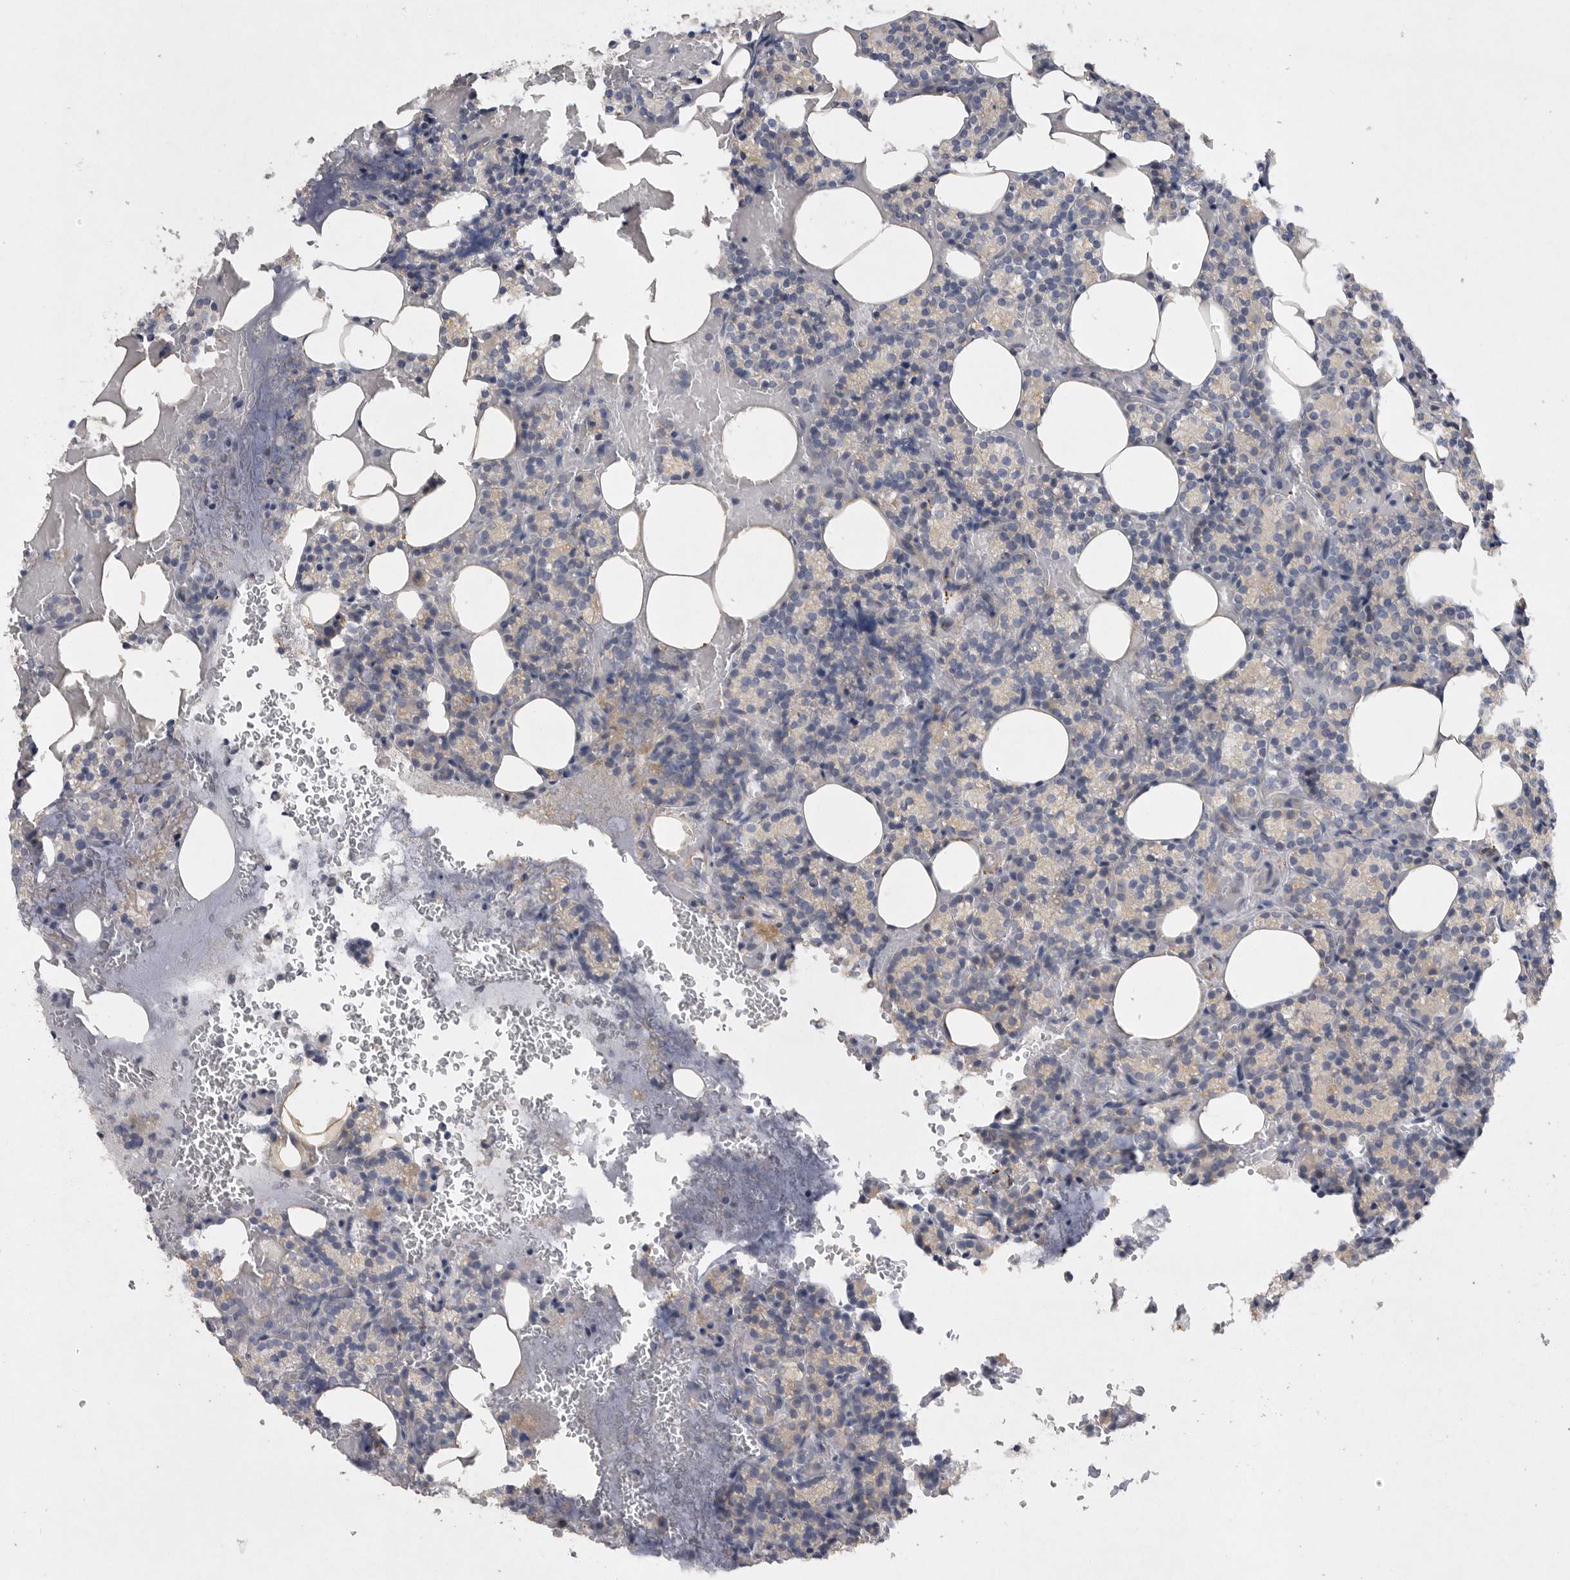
{"staining": {"intensity": "negative", "quantity": "none", "location": "none"}, "tissue": "parathyroid gland", "cell_type": "Glandular cells", "image_type": "normal", "snomed": [{"axis": "morphology", "description": "Normal tissue, NOS"}, {"axis": "topography", "description": "Parathyroid gland"}], "caption": "Immunohistochemistry (IHC) of unremarkable parathyroid gland shows no staining in glandular cells.", "gene": "EDEM3", "patient": {"sex": "female", "age": 78}}